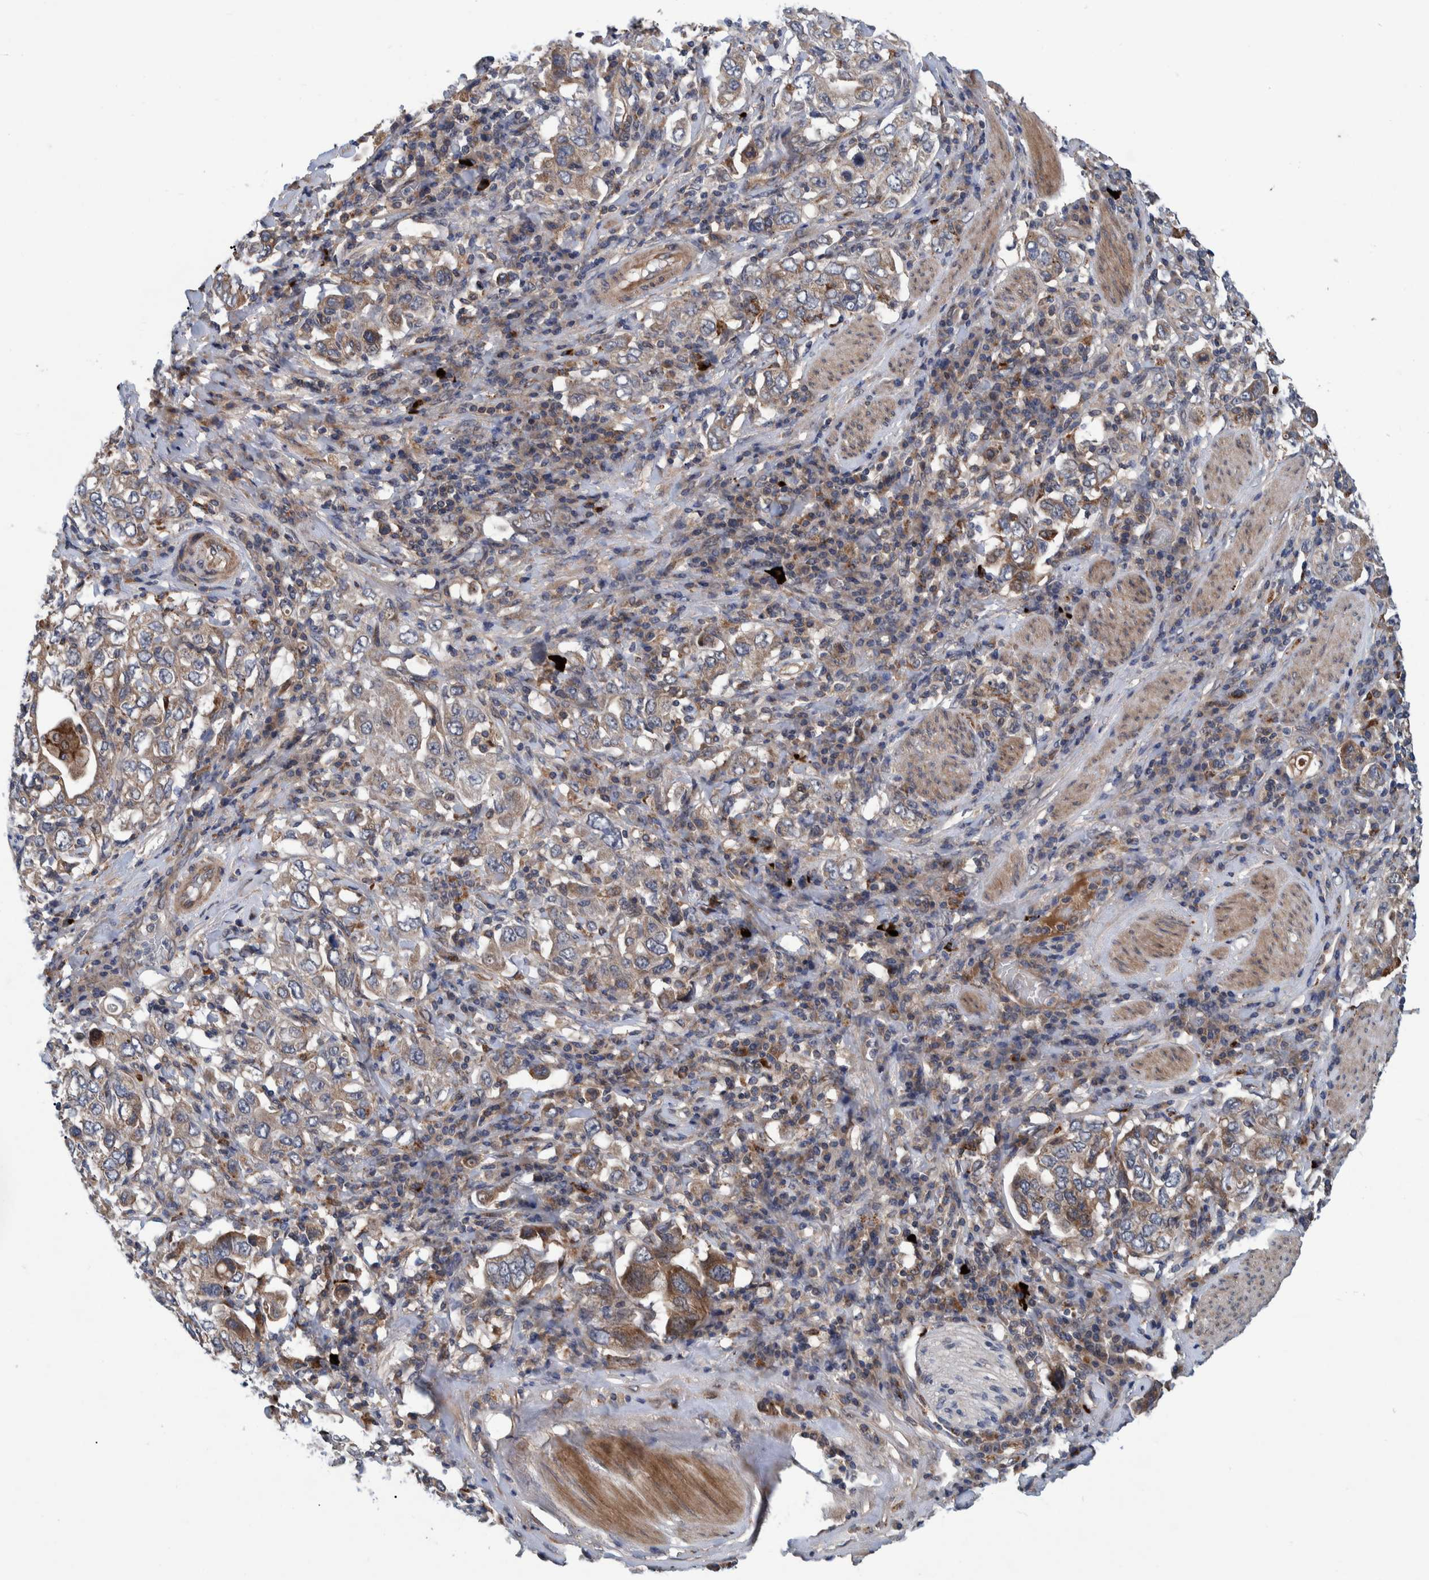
{"staining": {"intensity": "moderate", "quantity": ">75%", "location": "cytoplasmic/membranous"}, "tissue": "stomach cancer", "cell_type": "Tumor cells", "image_type": "cancer", "snomed": [{"axis": "morphology", "description": "Adenocarcinoma, NOS"}, {"axis": "topography", "description": "Stomach, upper"}], "caption": "Immunohistochemical staining of human stomach cancer (adenocarcinoma) exhibits medium levels of moderate cytoplasmic/membranous protein positivity in approximately >75% of tumor cells.", "gene": "ITIH3", "patient": {"sex": "male", "age": 62}}